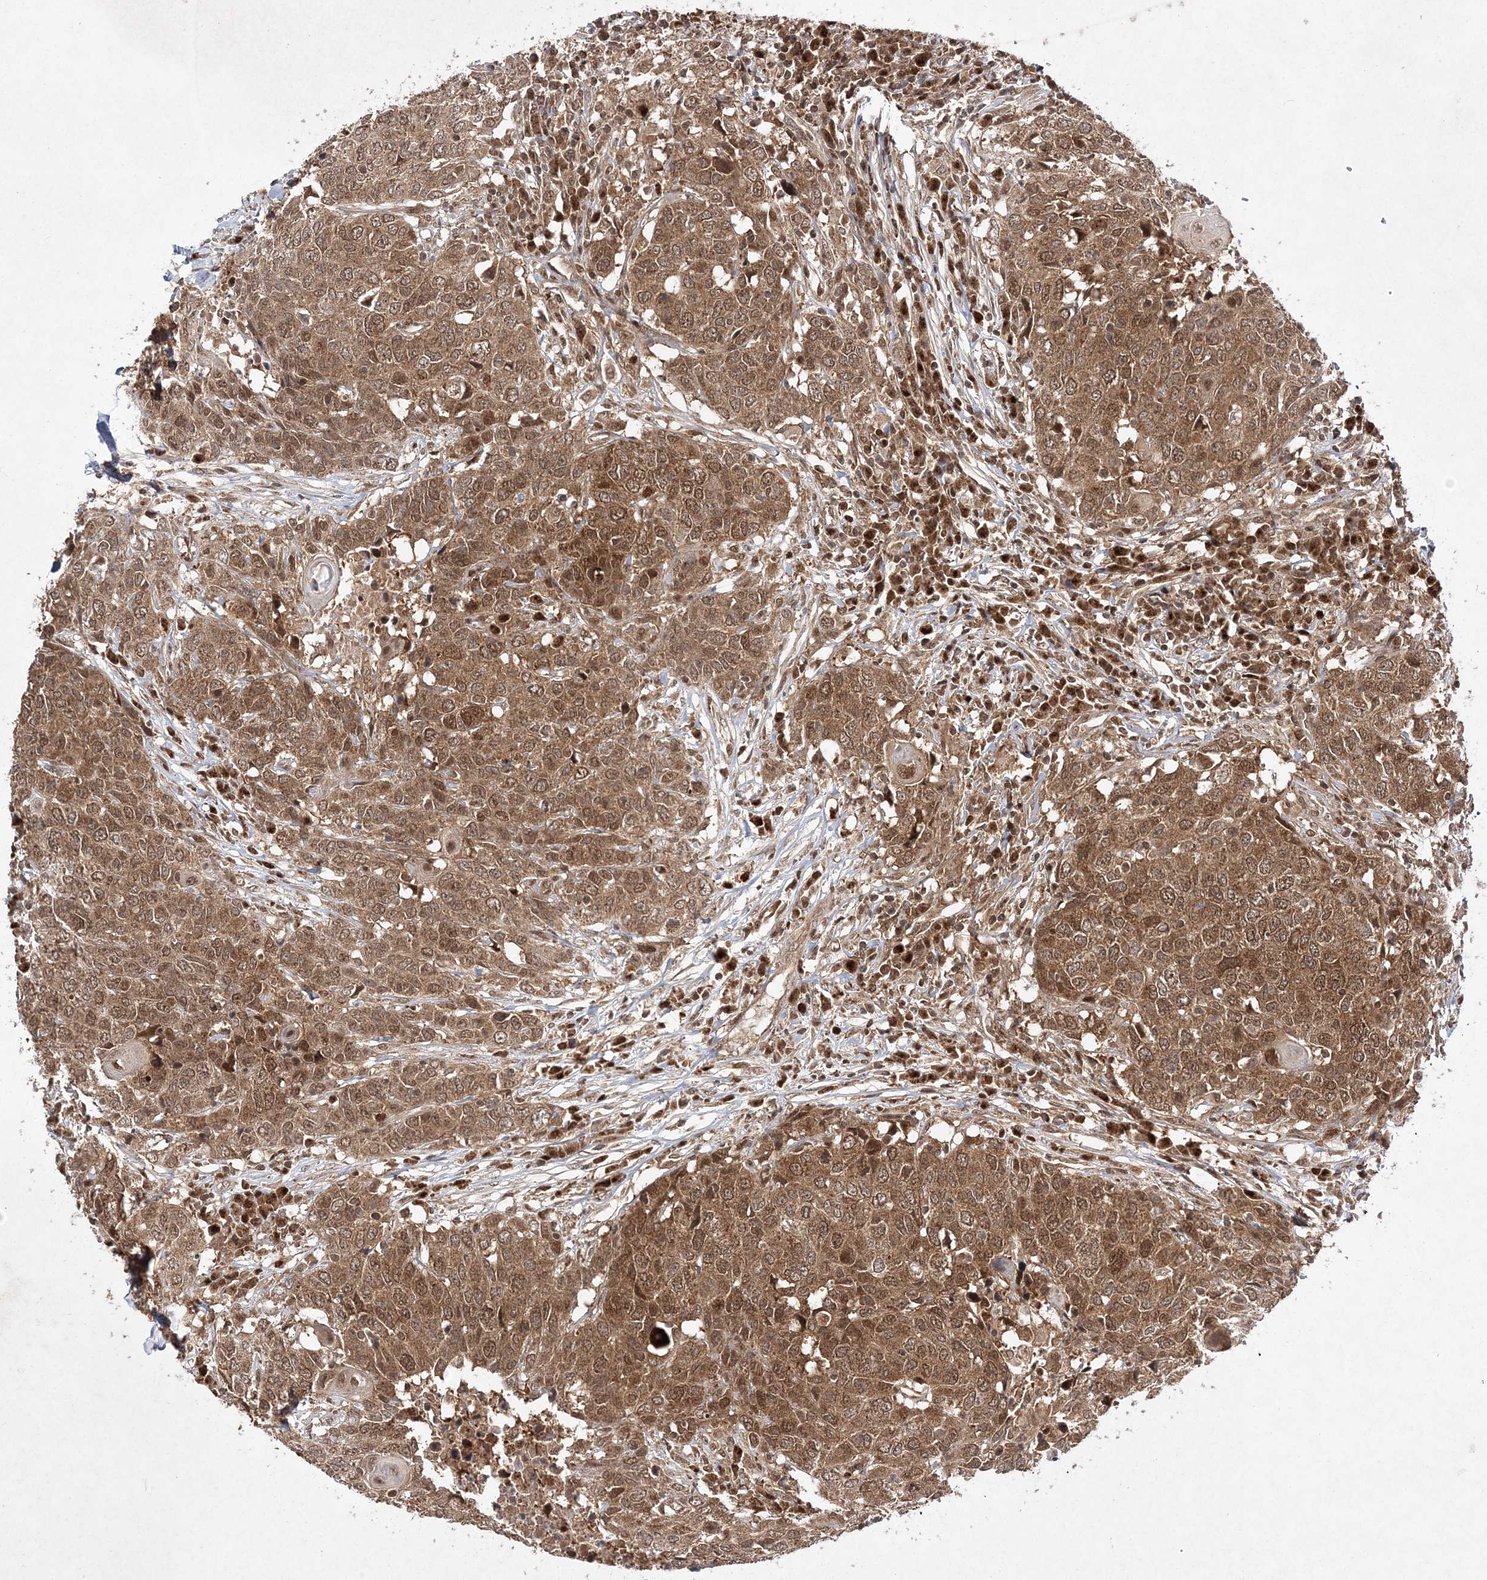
{"staining": {"intensity": "moderate", "quantity": ">75%", "location": "cytoplasmic/membranous,nuclear"}, "tissue": "head and neck cancer", "cell_type": "Tumor cells", "image_type": "cancer", "snomed": [{"axis": "morphology", "description": "Squamous cell carcinoma, NOS"}, {"axis": "topography", "description": "Head-Neck"}], "caption": "A high-resolution micrograph shows immunohistochemistry staining of head and neck cancer (squamous cell carcinoma), which demonstrates moderate cytoplasmic/membranous and nuclear staining in approximately >75% of tumor cells.", "gene": "NIF3L1", "patient": {"sex": "male", "age": 66}}